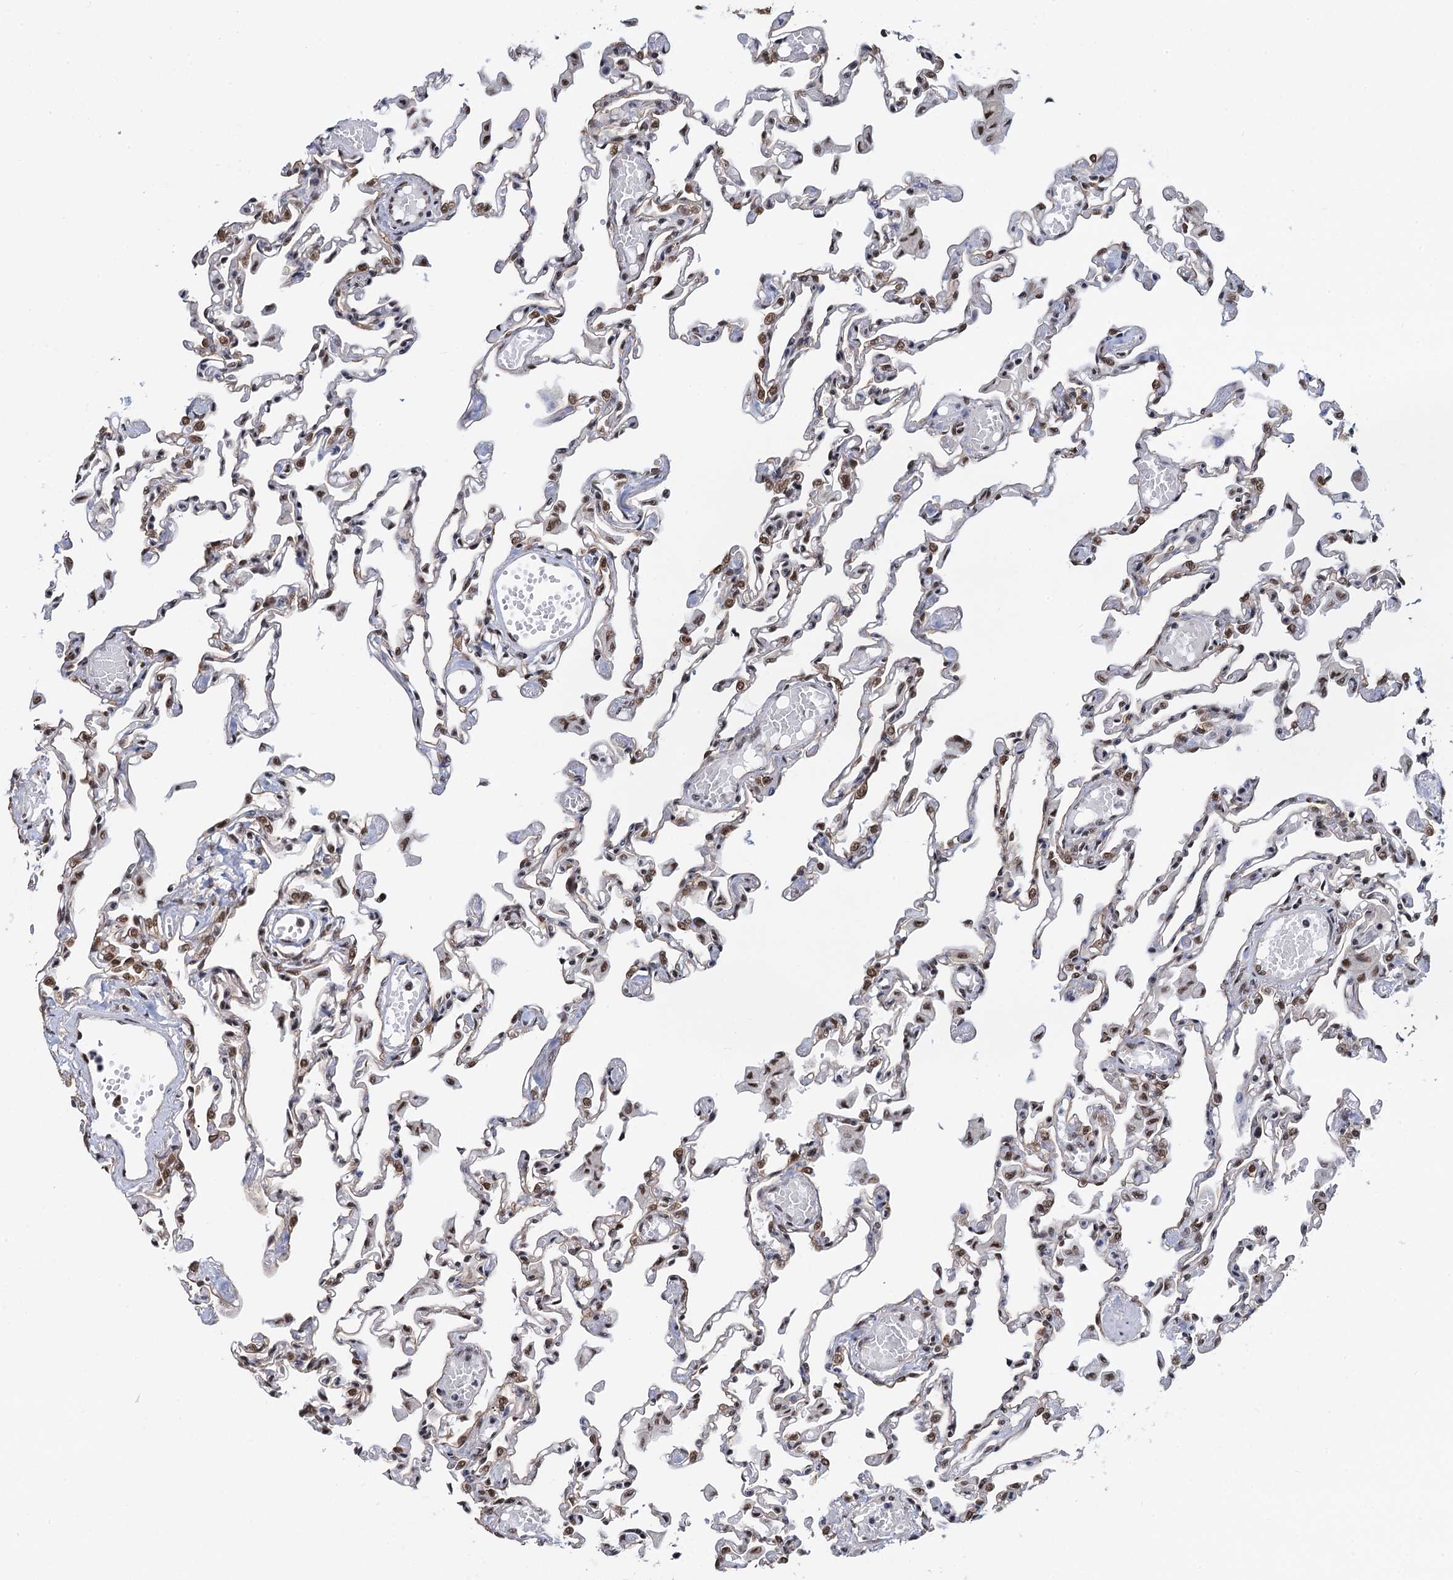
{"staining": {"intensity": "moderate", "quantity": "25%-75%", "location": "nuclear"}, "tissue": "lung", "cell_type": "Alveolar cells", "image_type": "normal", "snomed": [{"axis": "morphology", "description": "Normal tissue, NOS"}, {"axis": "topography", "description": "Bronchus"}, {"axis": "topography", "description": "Lung"}], "caption": "A micrograph of human lung stained for a protein displays moderate nuclear brown staining in alveolar cells.", "gene": "ZNF609", "patient": {"sex": "female", "age": 49}}